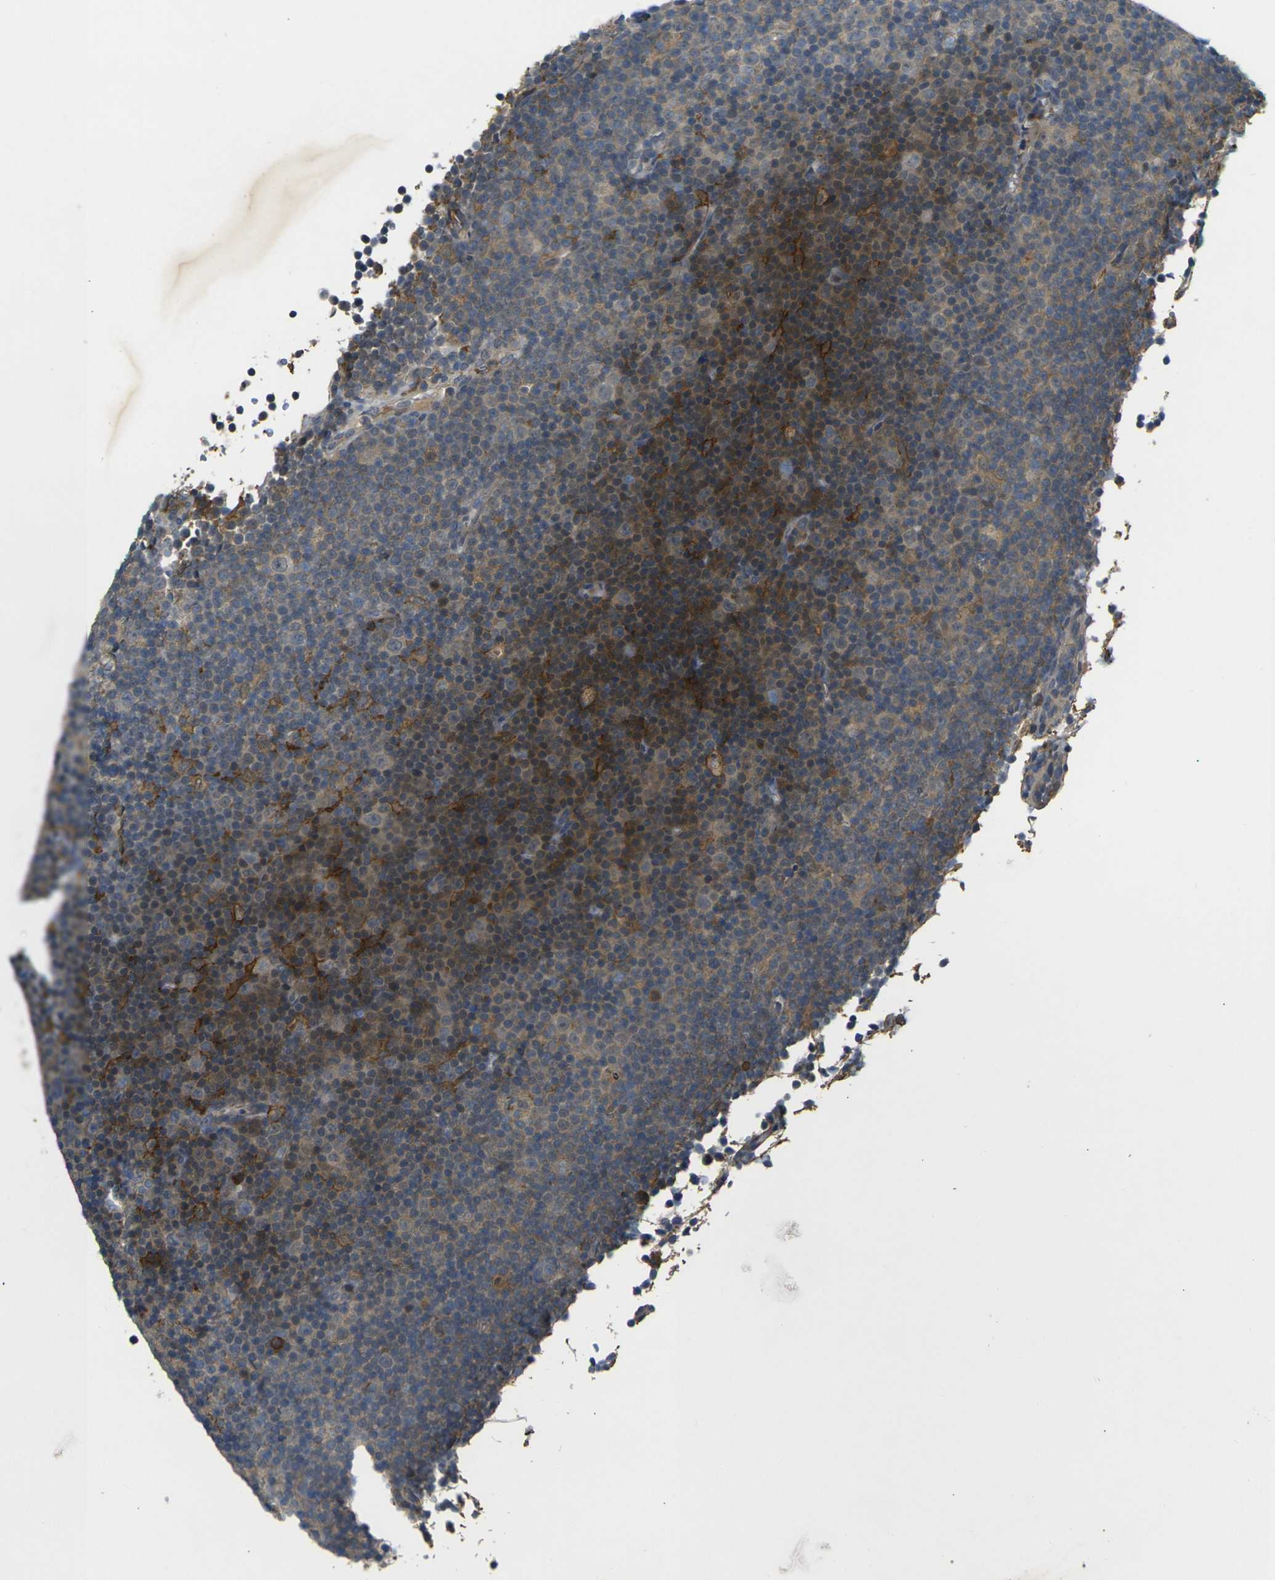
{"staining": {"intensity": "weak", "quantity": "25%-75%", "location": "cytoplasmic/membranous"}, "tissue": "lymphoma", "cell_type": "Tumor cells", "image_type": "cancer", "snomed": [{"axis": "morphology", "description": "Malignant lymphoma, non-Hodgkin's type, Low grade"}, {"axis": "topography", "description": "Lymph node"}], "caption": "This is a photomicrograph of IHC staining of malignant lymphoma, non-Hodgkin's type (low-grade), which shows weak positivity in the cytoplasmic/membranous of tumor cells.", "gene": "PIGL", "patient": {"sex": "female", "age": 67}}